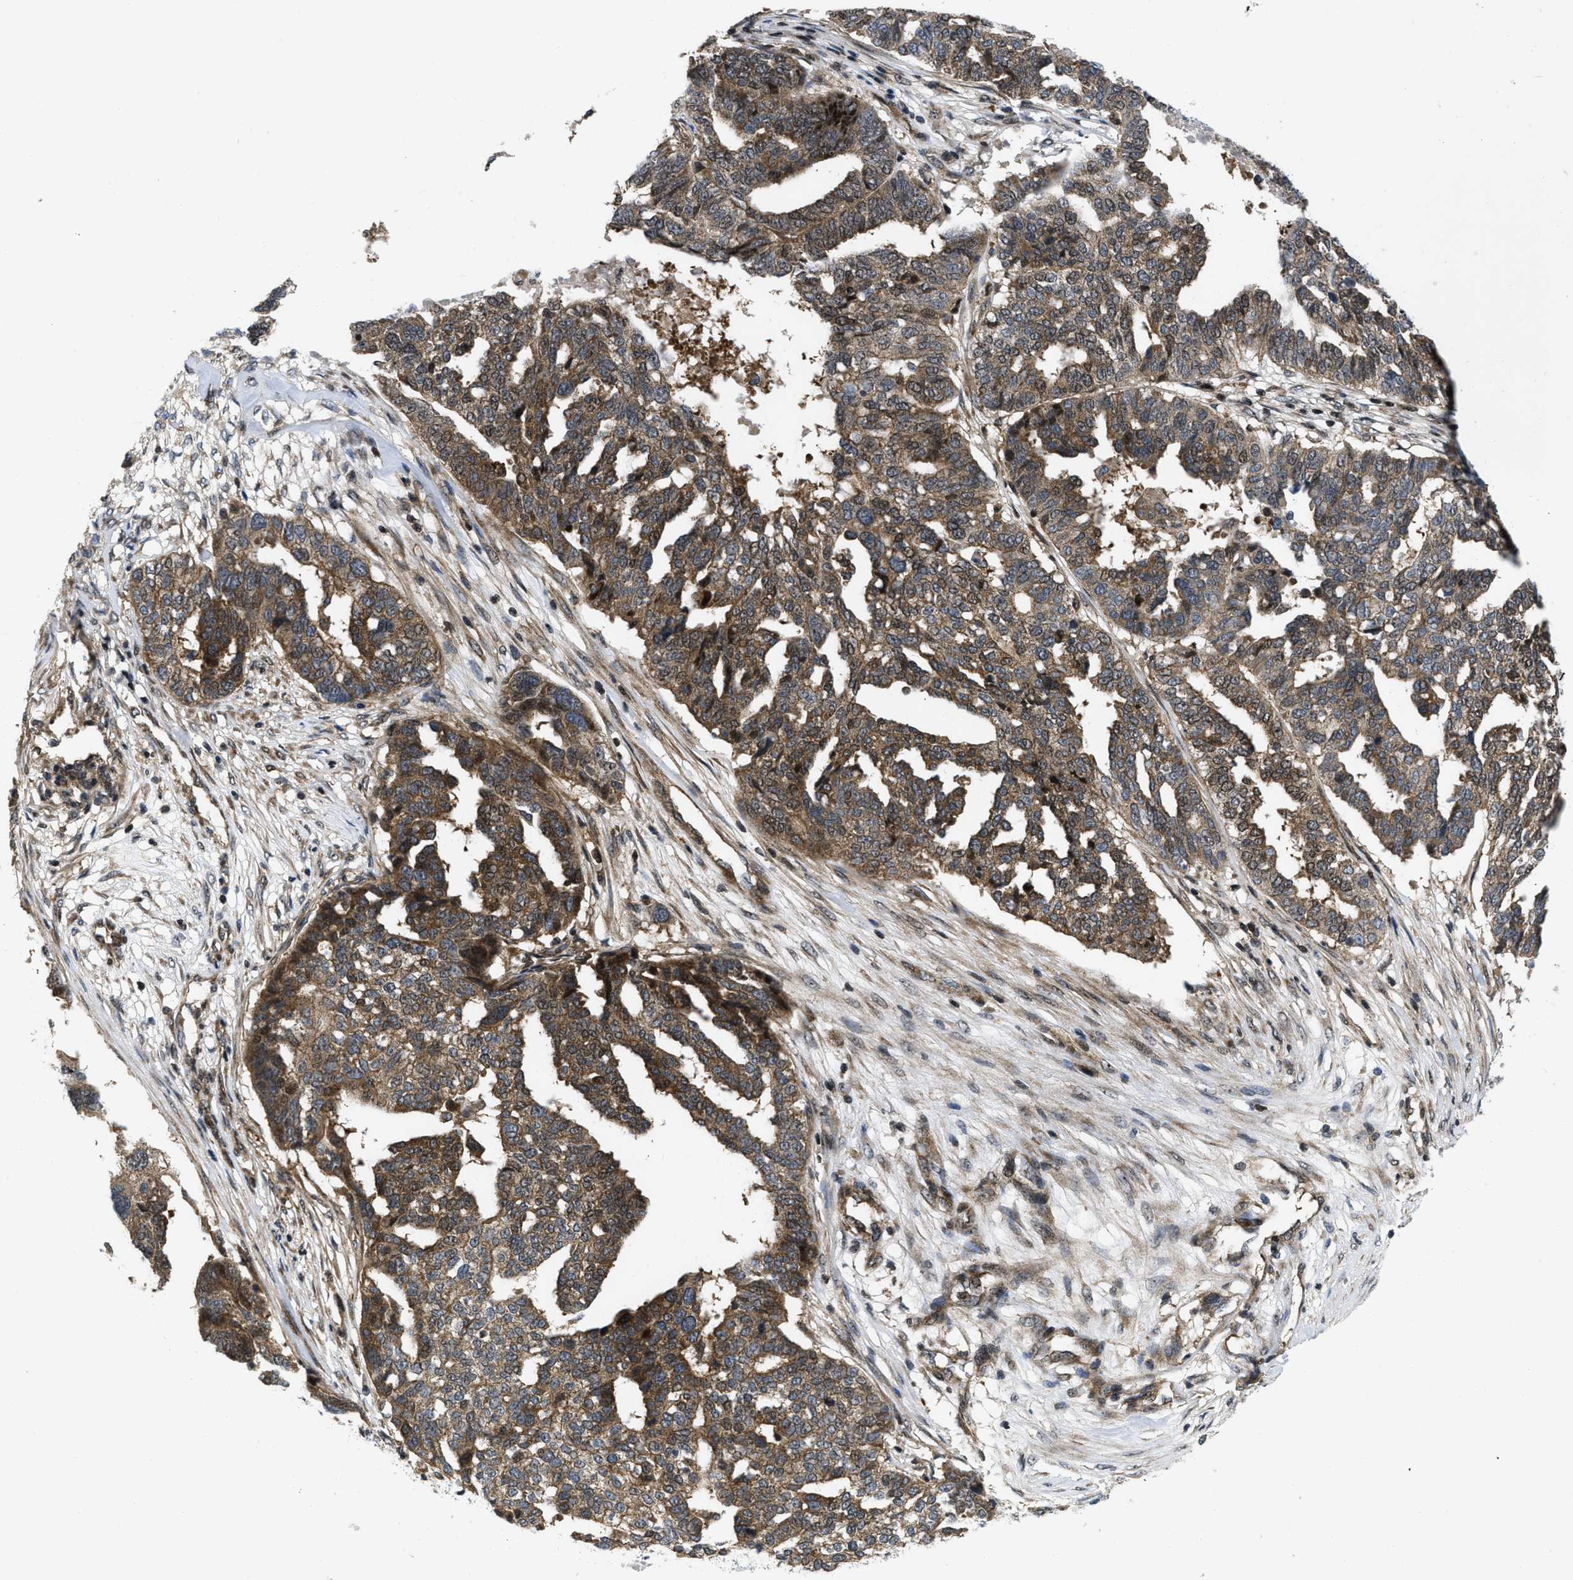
{"staining": {"intensity": "moderate", "quantity": ">75%", "location": "cytoplasmic/membranous,nuclear"}, "tissue": "ovarian cancer", "cell_type": "Tumor cells", "image_type": "cancer", "snomed": [{"axis": "morphology", "description": "Cystadenocarcinoma, serous, NOS"}, {"axis": "topography", "description": "Ovary"}], "caption": "Tumor cells show medium levels of moderate cytoplasmic/membranous and nuclear positivity in about >75% of cells in ovarian cancer (serous cystadenocarcinoma). The staining was performed using DAB (3,3'-diaminobenzidine) to visualize the protein expression in brown, while the nuclei were stained in blue with hematoxylin (Magnification: 20x).", "gene": "PPP2CB", "patient": {"sex": "female", "age": 59}}